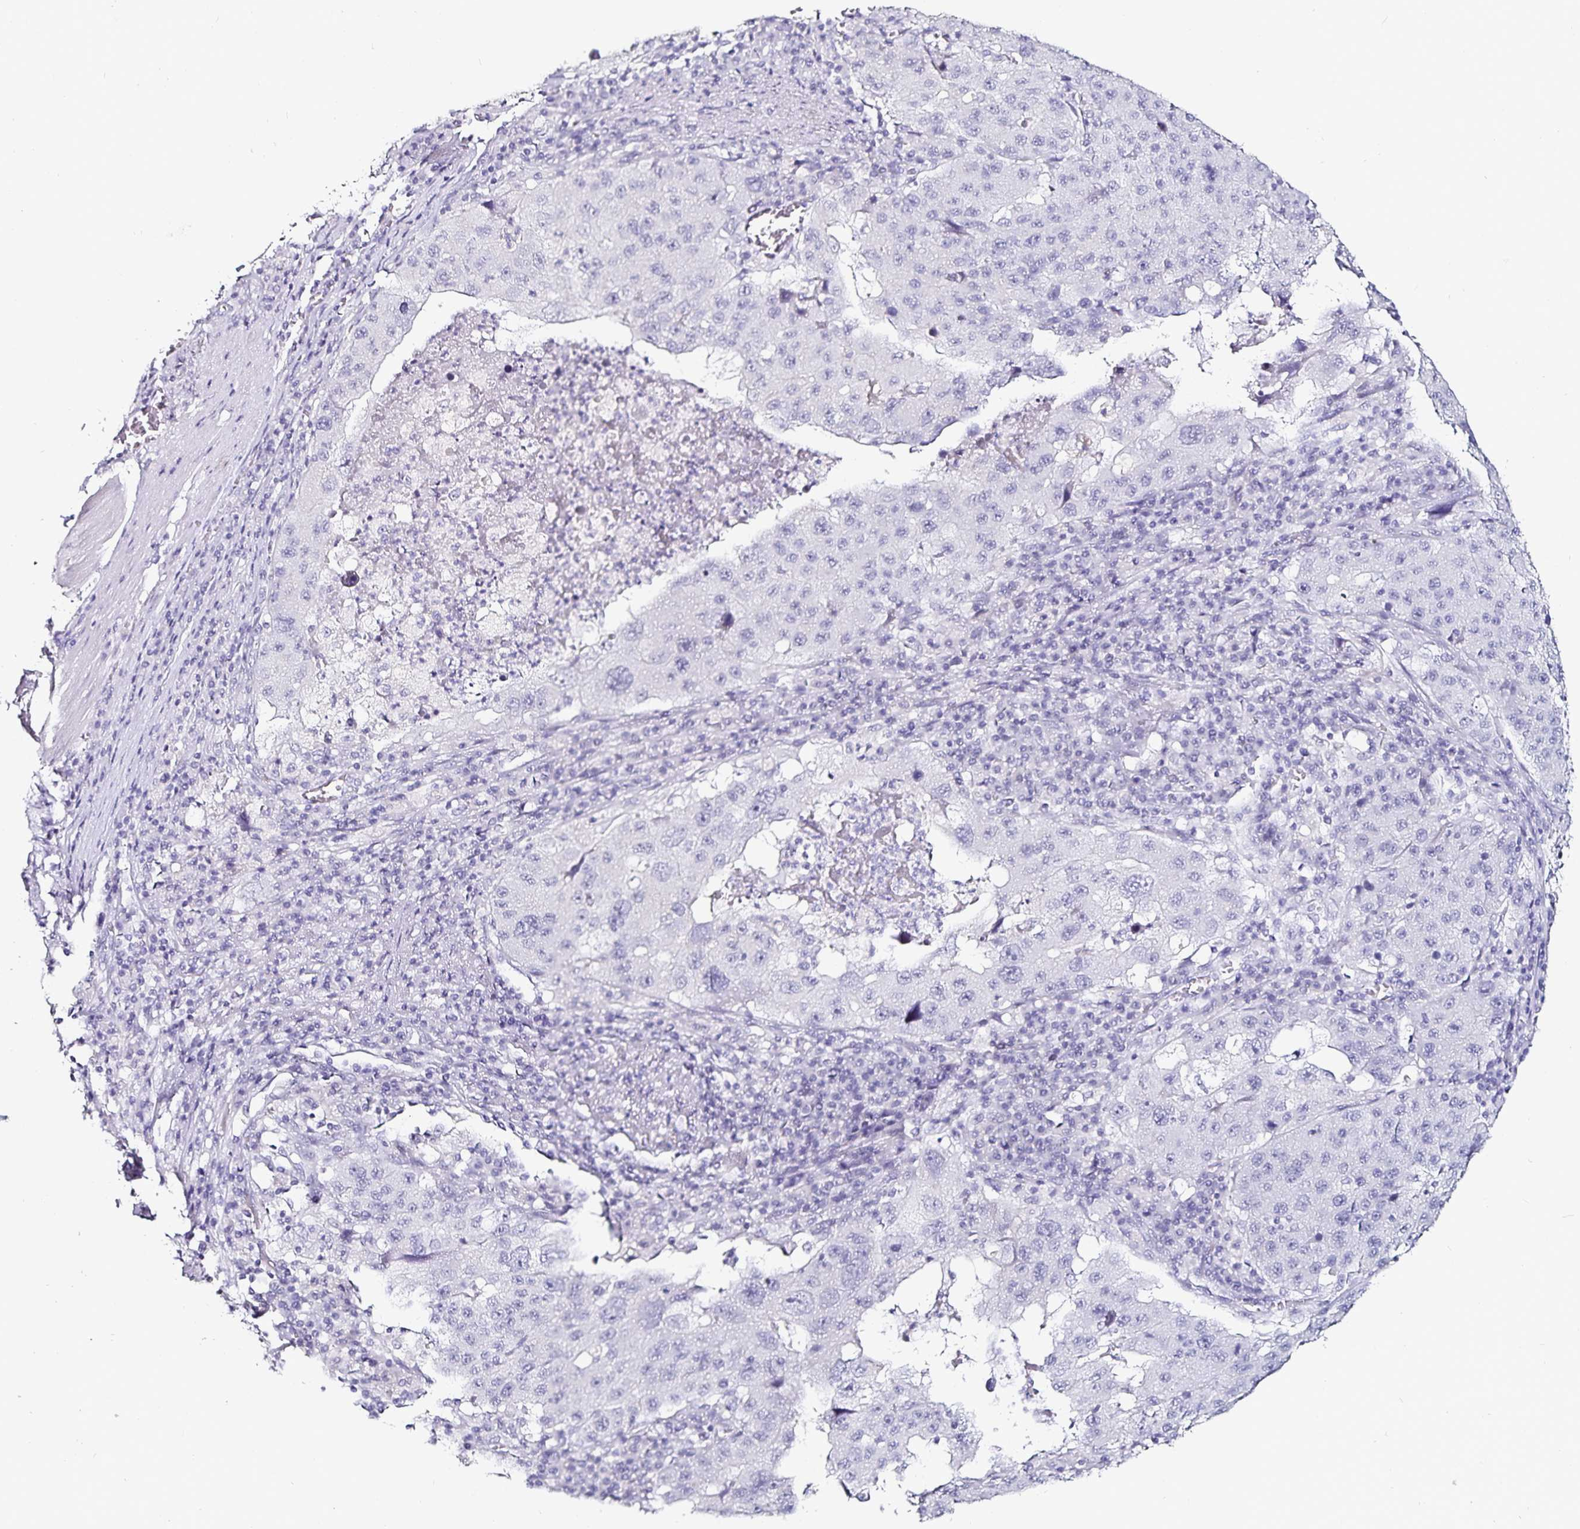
{"staining": {"intensity": "negative", "quantity": "none", "location": "none"}, "tissue": "stomach cancer", "cell_type": "Tumor cells", "image_type": "cancer", "snomed": [{"axis": "morphology", "description": "Adenocarcinoma, NOS"}, {"axis": "topography", "description": "Stomach"}], "caption": "Immunohistochemistry image of adenocarcinoma (stomach) stained for a protein (brown), which shows no expression in tumor cells.", "gene": "TSPAN7", "patient": {"sex": "male", "age": 71}}